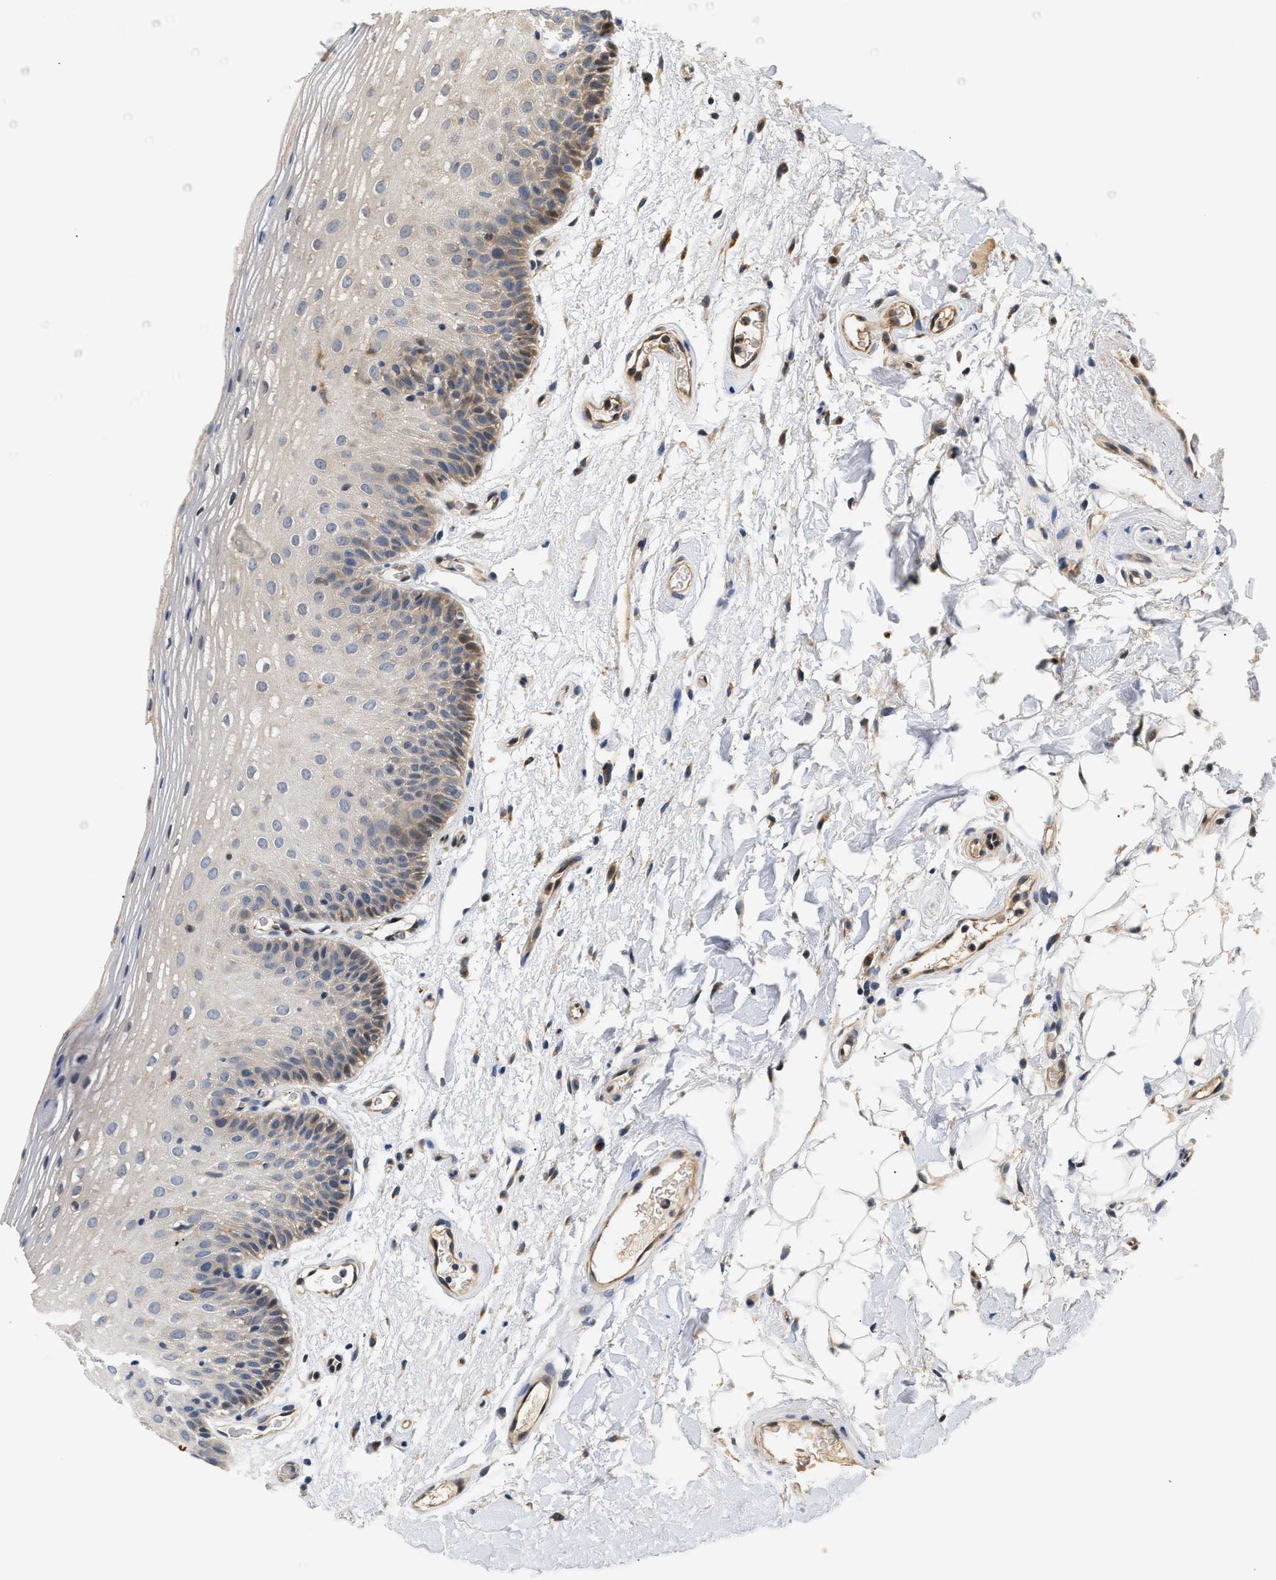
{"staining": {"intensity": "moderate", "quantity": "<25%", "location": "cytoplasmic/membranous"}, "tissue": "oral mucosa", "cell_type": "Squamous epithelial cells", "image_type": "normal", "snomed": [{"axis": "morphology", "description": "Normal tissue, NOS"}, {"axis": "morphology", "description": "Squamous cell carcinoma, NOS"}, {"axis": "topography", "description": "Skeletal muscle"}, {"axis": "topography", "description": "Oral tissue"}], "caption": "An immunohistochemistry micrograph of normal tissue is shown. Protein staining in brown labels moderate cytoplasmic/membranous positivity in oral mucosa within squamous epithelial cells.", "gene": "TNIP2", "patient": {"sex": "male", "age": 71}}